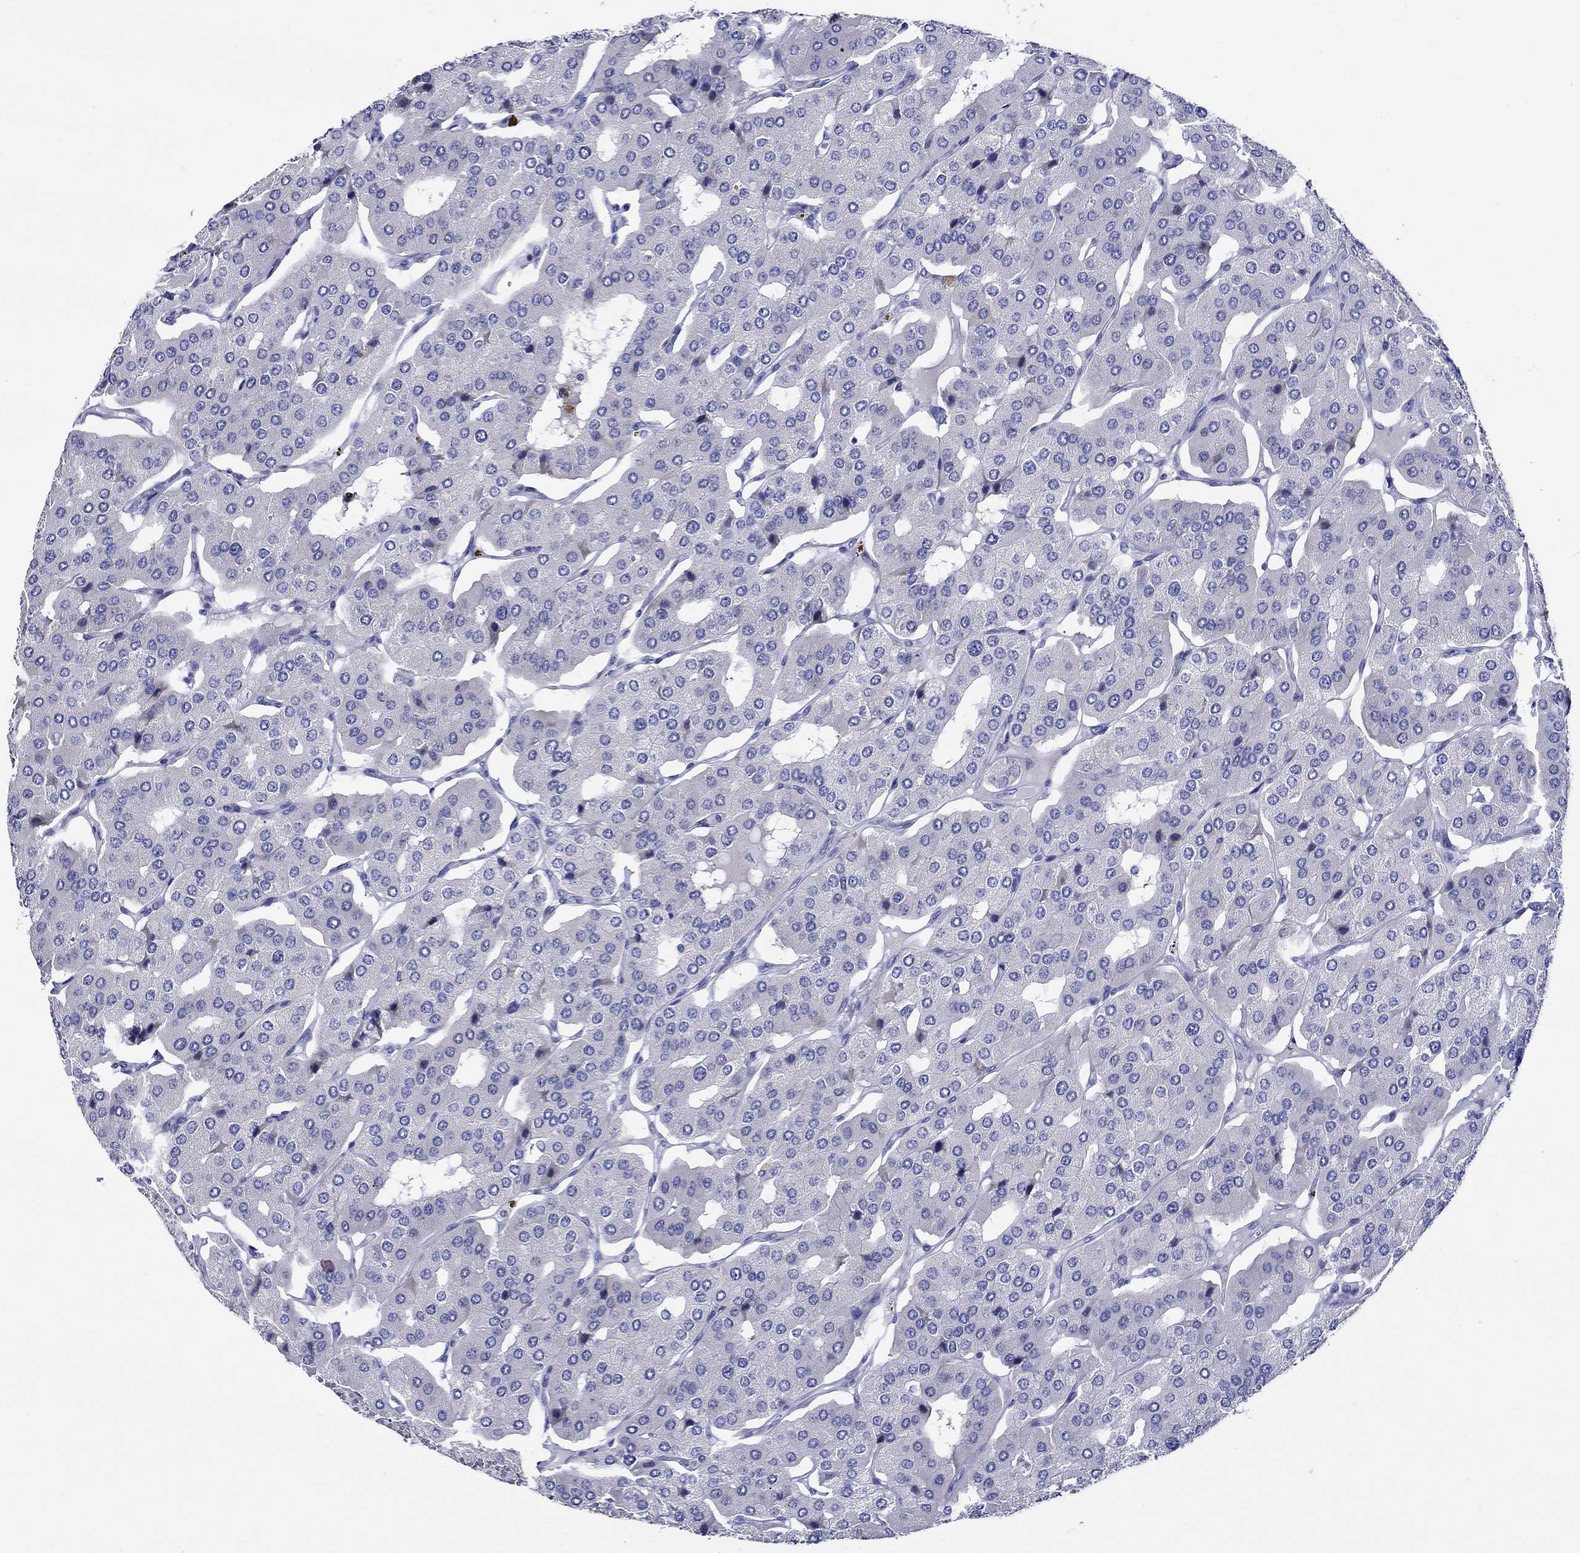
{"staining": {"intensity": "negative", "quantity": "none", "location": "none"}, "tissue": "parathyroid gland", "cell_type": "Glandular cells", "image_type": "normal", "snomed": [{"axis": "morphology", "description": "Normal tissue, NOS"}, {"axis": "morphology", "description": "Adenoma, NOS"}, {"axis": "topography", "description": "Parathyroid gland"}], "caption": "This is an immunohistochemistry (IHC) micrograph of normal human parathyroid gland. There is no staining in glandular cells.", "gene": "CRYGS", "patient": {"sex": "female", "age": 86}}